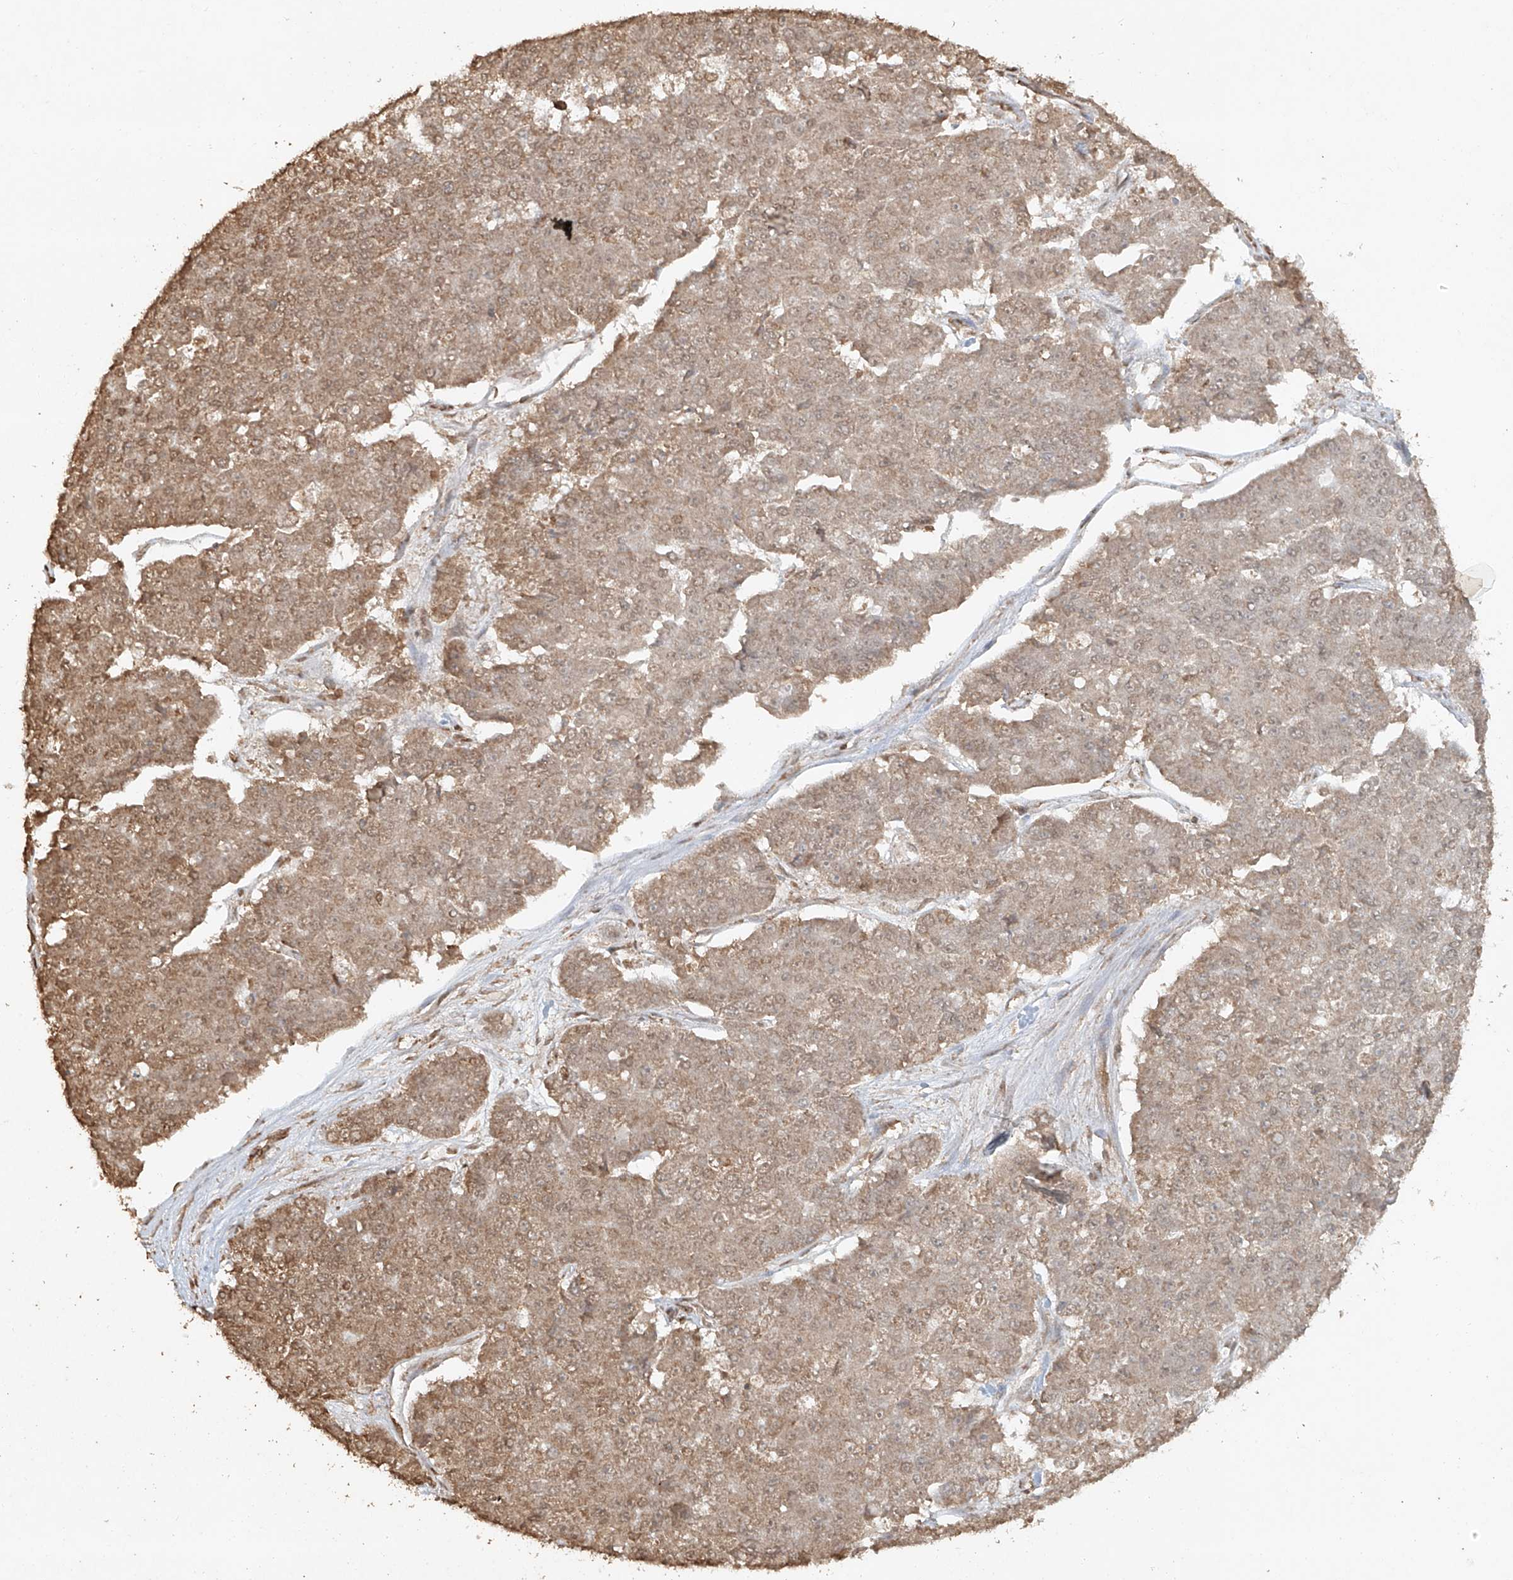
{"staining": {"intensity": "weak", "quantity": ">75%", "location": "cytoplasmic/membranous,nuclear"}, "tissue": "pancreatic cancer", "cell_type": "Tumor cells", "image_type": "cancer", "snomed": [{"axis": "morphology", "description": "Adenocarcinoma, NOS"}, {"axis": "topography", "description": "Pancreas"}], "caption": "DAB (3,3'-diaminobenzidine) immunohistochemical staining of human adenocarcinoma (pancreatic) exhibits weak cytoplasmic/membranous and nuclear protein staining in approximately >75% of tumor cells. Nuclei are stained in blue.", "gene": "TIGAR", "patient": {"sex": "male", "age": 50}}